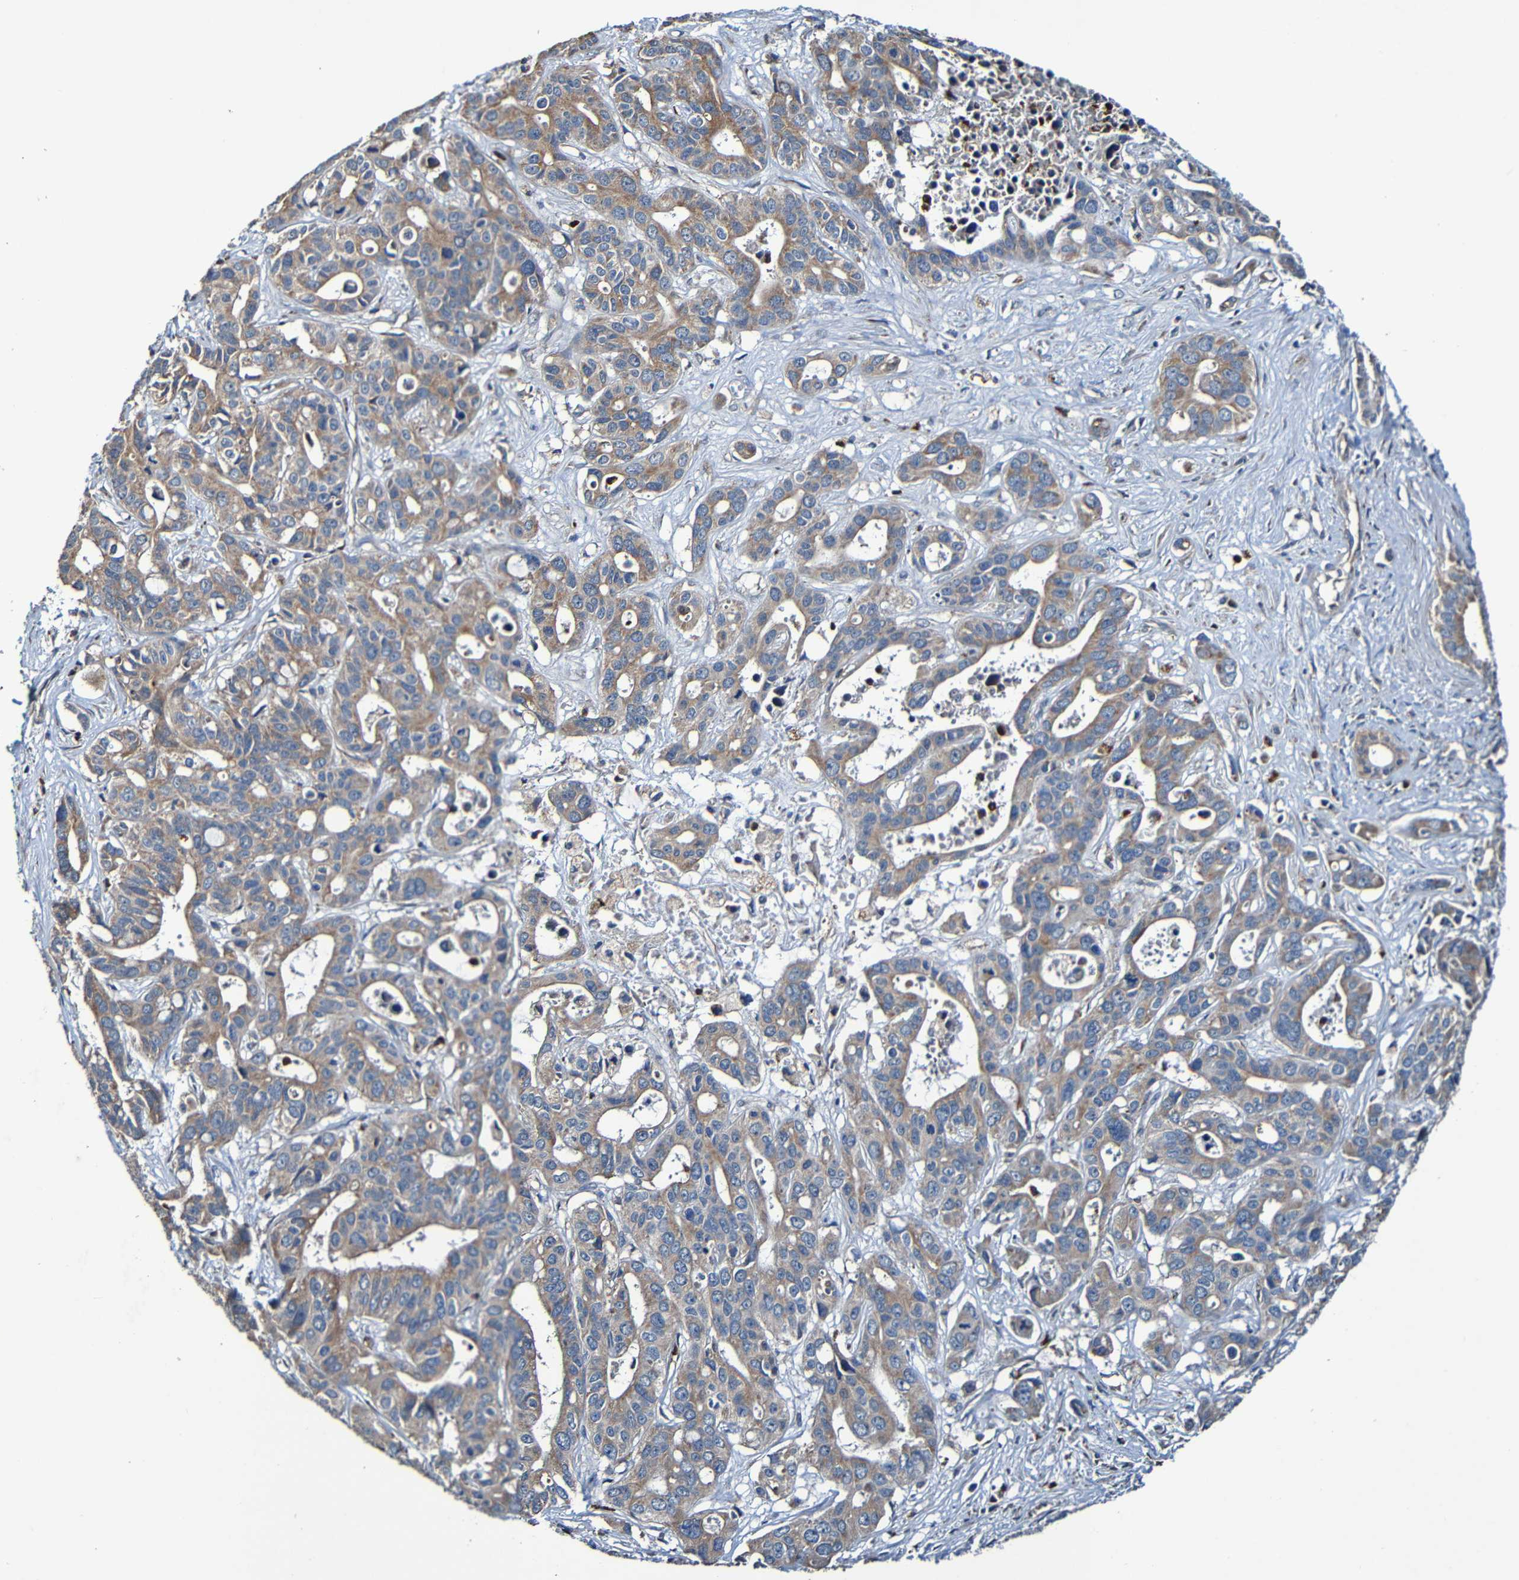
{"staining": {"intensity": "moderate", "quantity": ">75%", "location": "cytoplasmic/membranous"}, "tissue": "liver cancer", "cell_type": "Tumor cells", "image_type": "cancer", "snomed": [{"axis": "morphology", "description": "Cholangiocarcinoma"}, {"axis": "topography", "description": "Liver"}], "caption": "High-magnification brightfield microscopy of cholangiocarcinoma (liver) stained with DAB (brown) and counterstained with hematoxylin (blue). tumor cells exhibit moderate cytoplasmic/membranous expression is seen in about>75% of cells.", "gene": "ADAM15", "patient": {"sex": "female", "age": 65}}